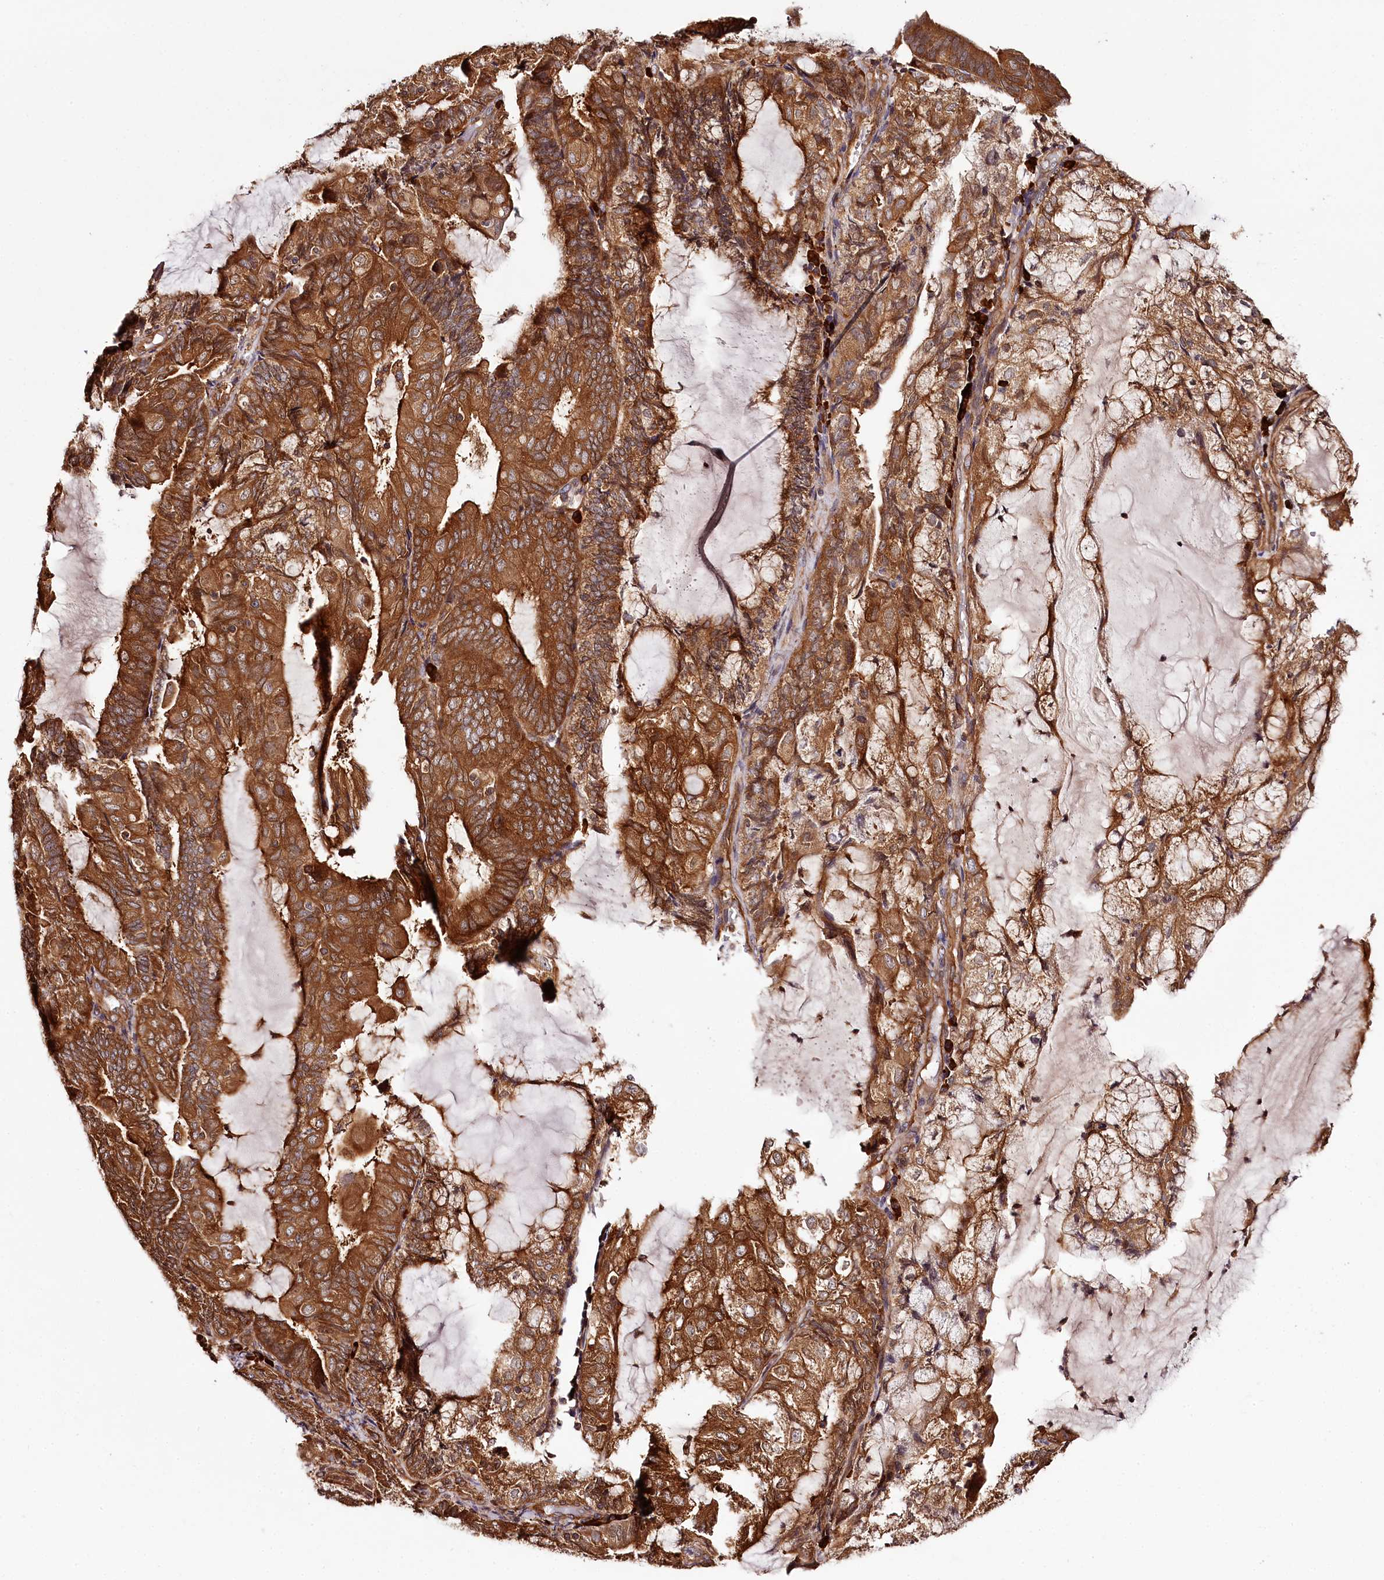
{"staining": {"intensity": "strong", "quantity": ">75%", "location": "cytoplasmic/membranous"}, "tissue": "endometrial cancer", "cell_type": "Tumor cells", "image_type": "cancer", "snomed": [{"axis": "morphology", "description": "Adenocarcinoma, NOS"}, {"axis": "topography", "description": "Endometrium"}], "caption": "Endometrial cancer (adenocarcinoma) stained for a protein (brown) shows strong cytoplasmic/membranous positive expression in about >75% of tumor cells.", "gene": "TARS1", "patient": {"sex": "female", "age": 81}}